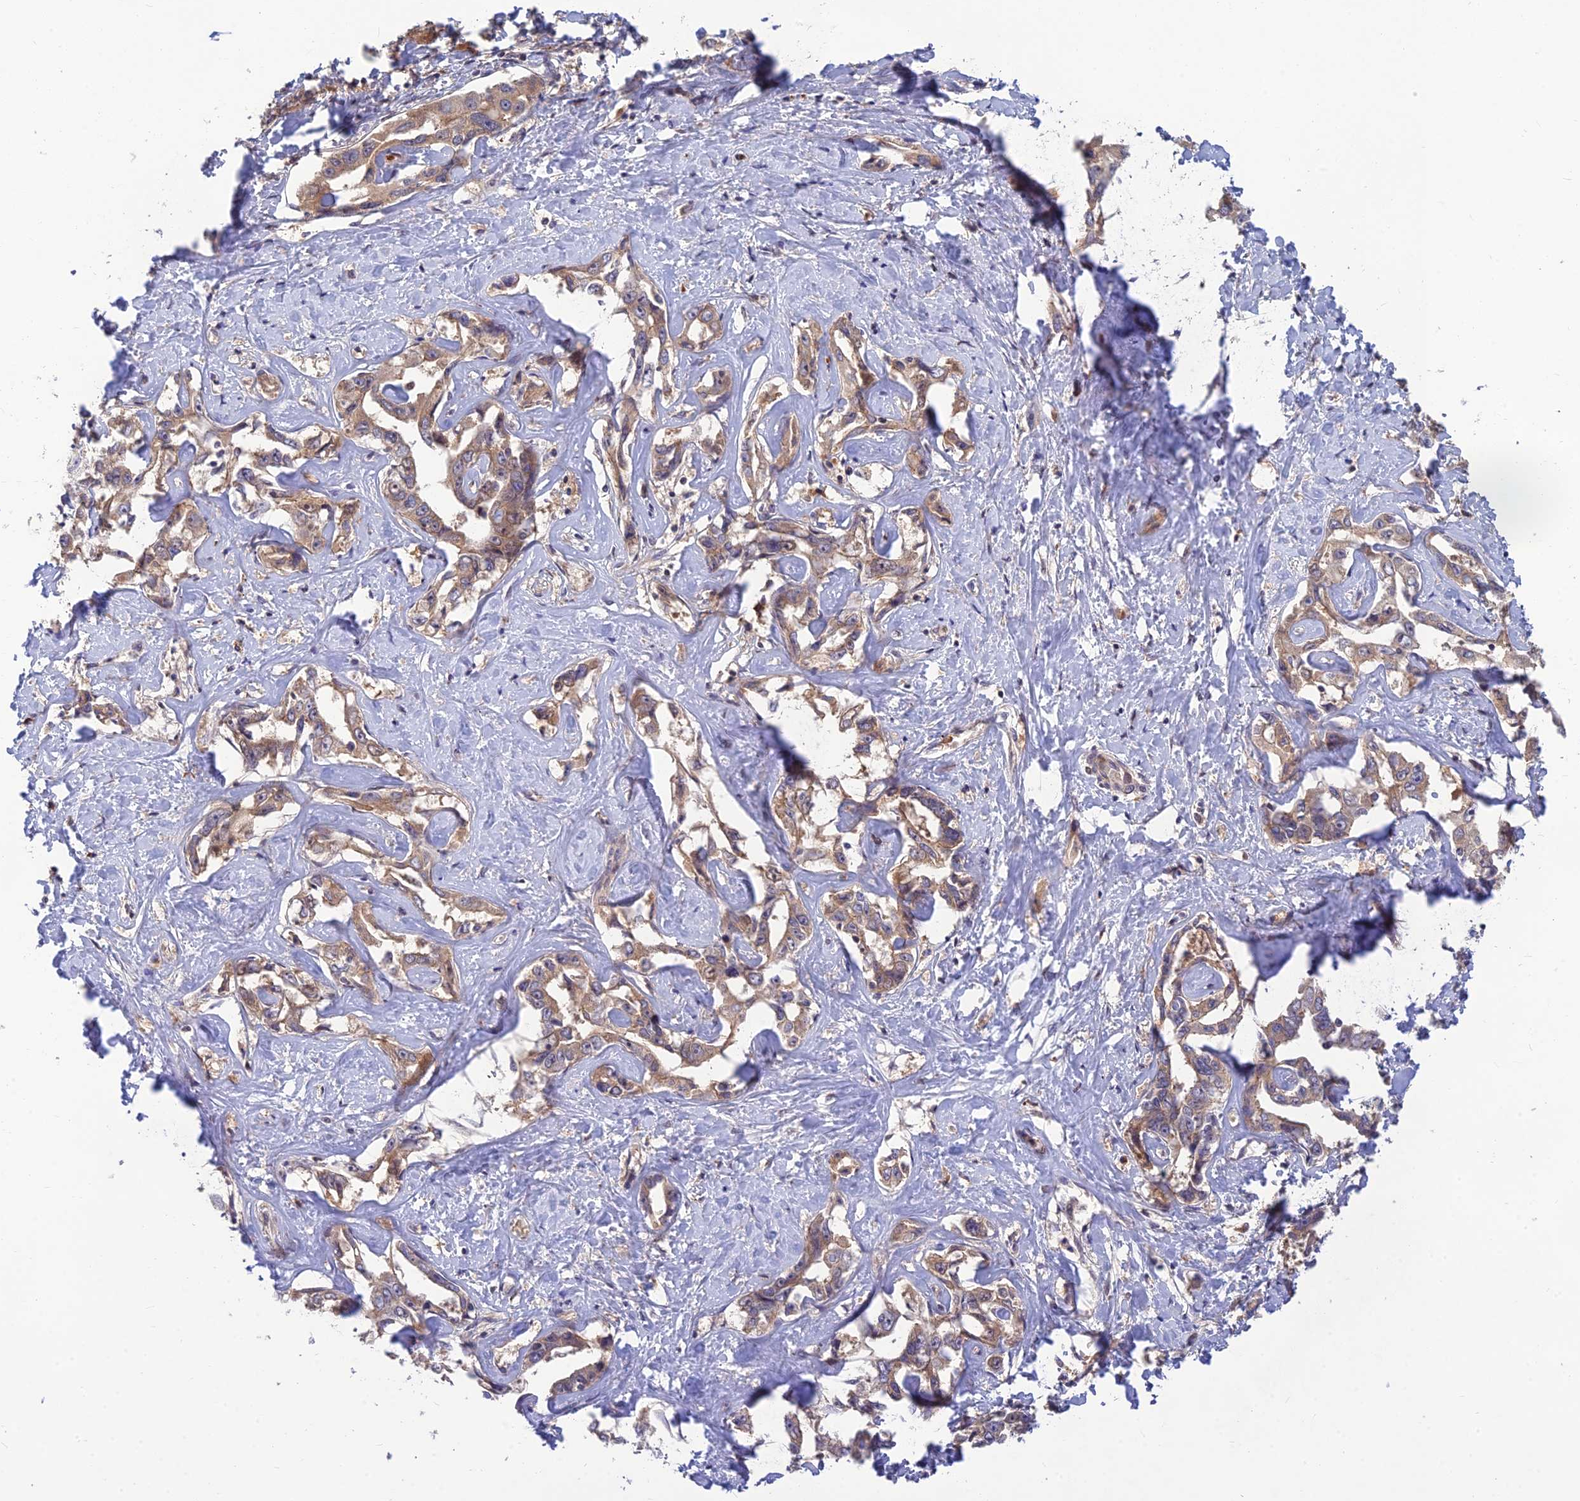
{"staining": {"intensity": "weak", "quantity": ">75%", "location": "cytoplasmic/membranous"}, "tissue": "liver cancer", "cell_type": "Tumor cells", "image_type": "cancer", "snomed": [{"axis": "morphology", "description": "Cholangiocarcinoma"}, {"axis": "topography", "description": "Liver"}], "caption": "Weak cytoplasmic/membranous positivity for a protein is appreciated in approximately >75% of tumor cells of liver cancer (cholangiocarcinoma) using IHC.", "gene": "FAM151B", "patient": {"sex": "male", "age": 59}}